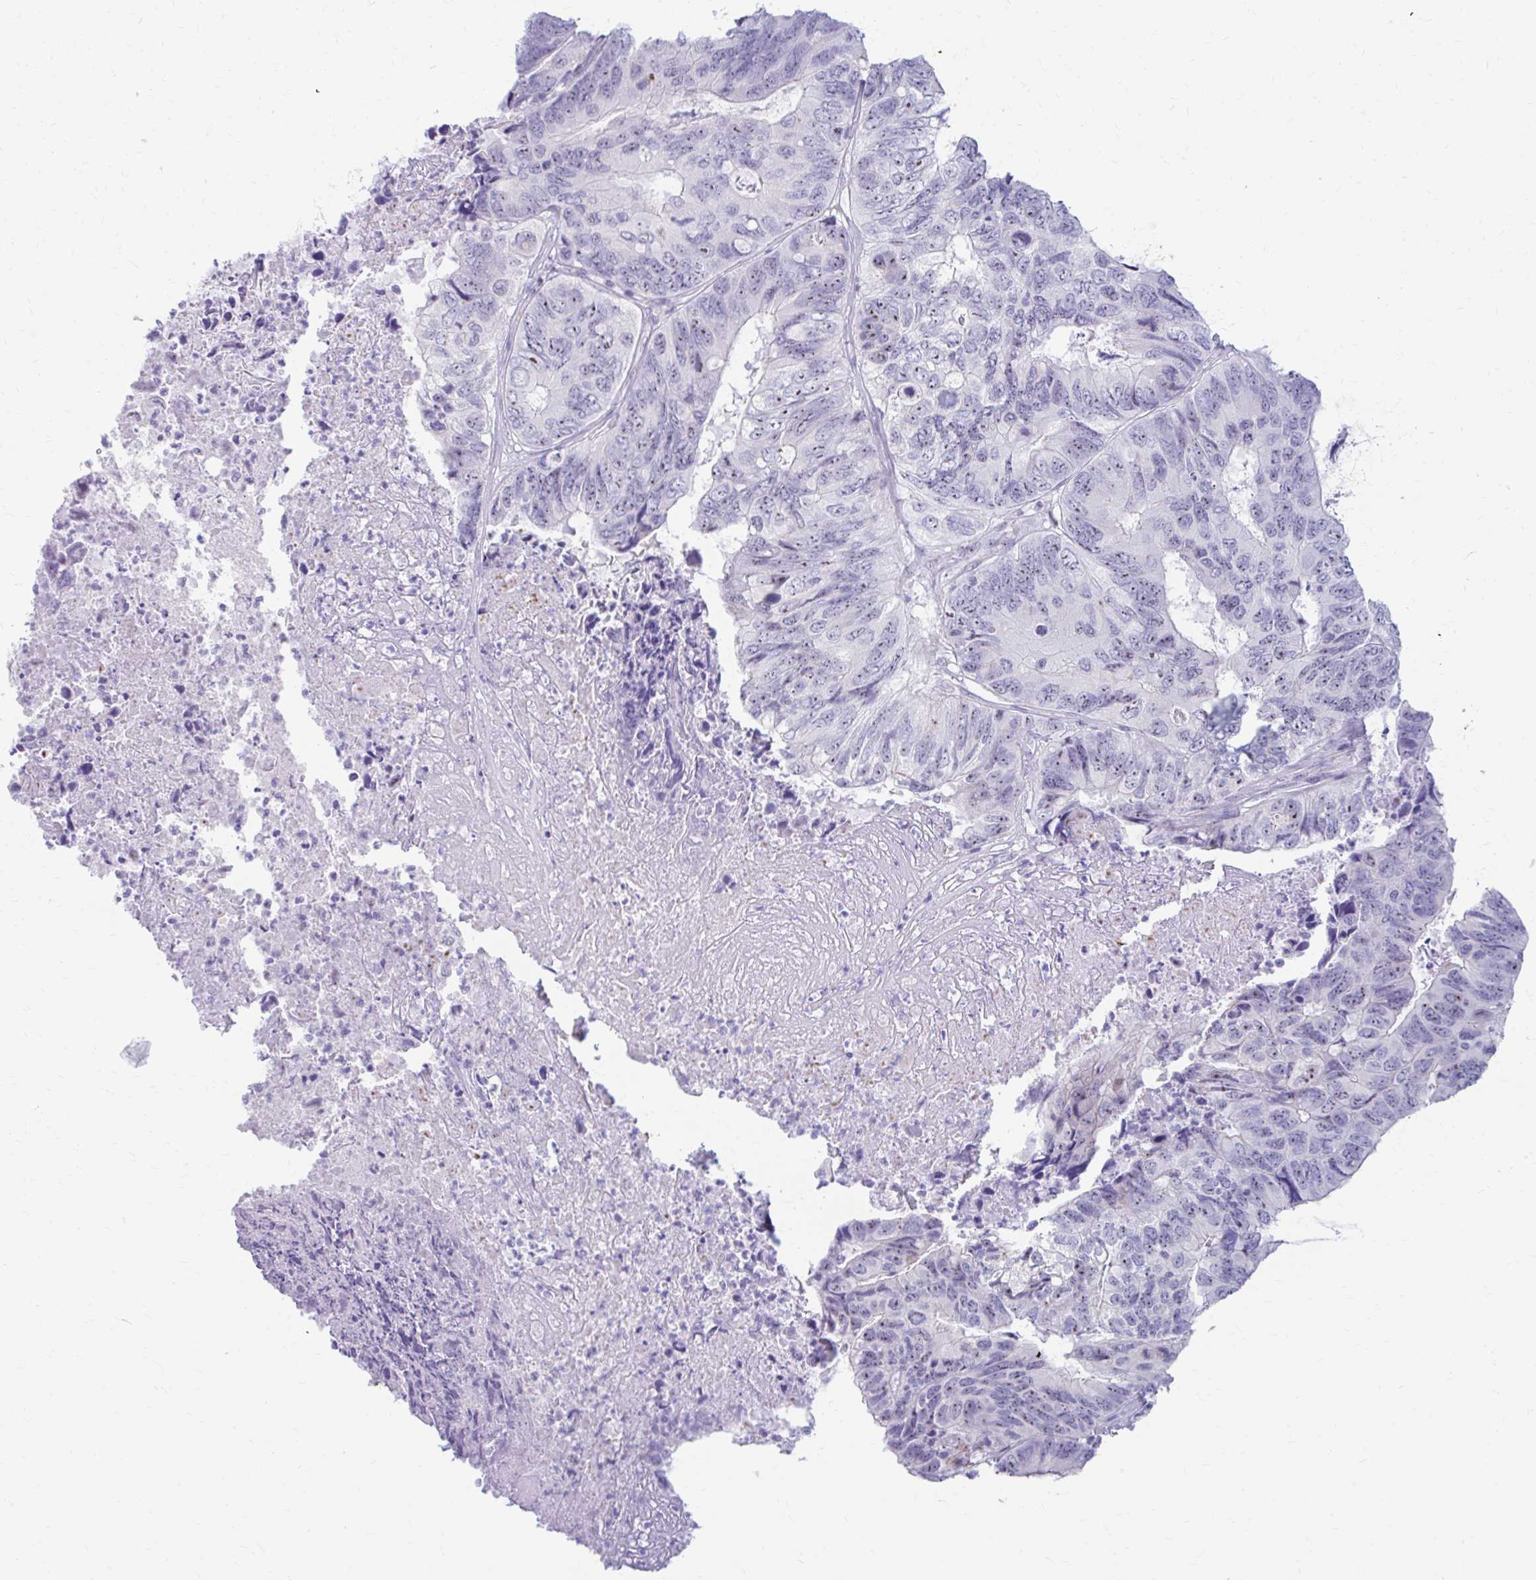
{"staining": {"intensity": "moderate", "quantity": ">75%", "location": "nuclear"}, "tissue": "colorectal cancer", "cell_type": "Tumor cells", "image_type": "cancer", "snomed": [{"axis": "morphology", "description": "Adenocarcinoma, NOS"}, {"axis": "topography", "description": "Colon"}], "caption": "Protein staining exhibits moderate nuclear staining in approximately >75% of tumor cells in colorectal adenocarcinoma.", "gene": "FTSJ3", "patient": {"sex": "female", "age": 67}}